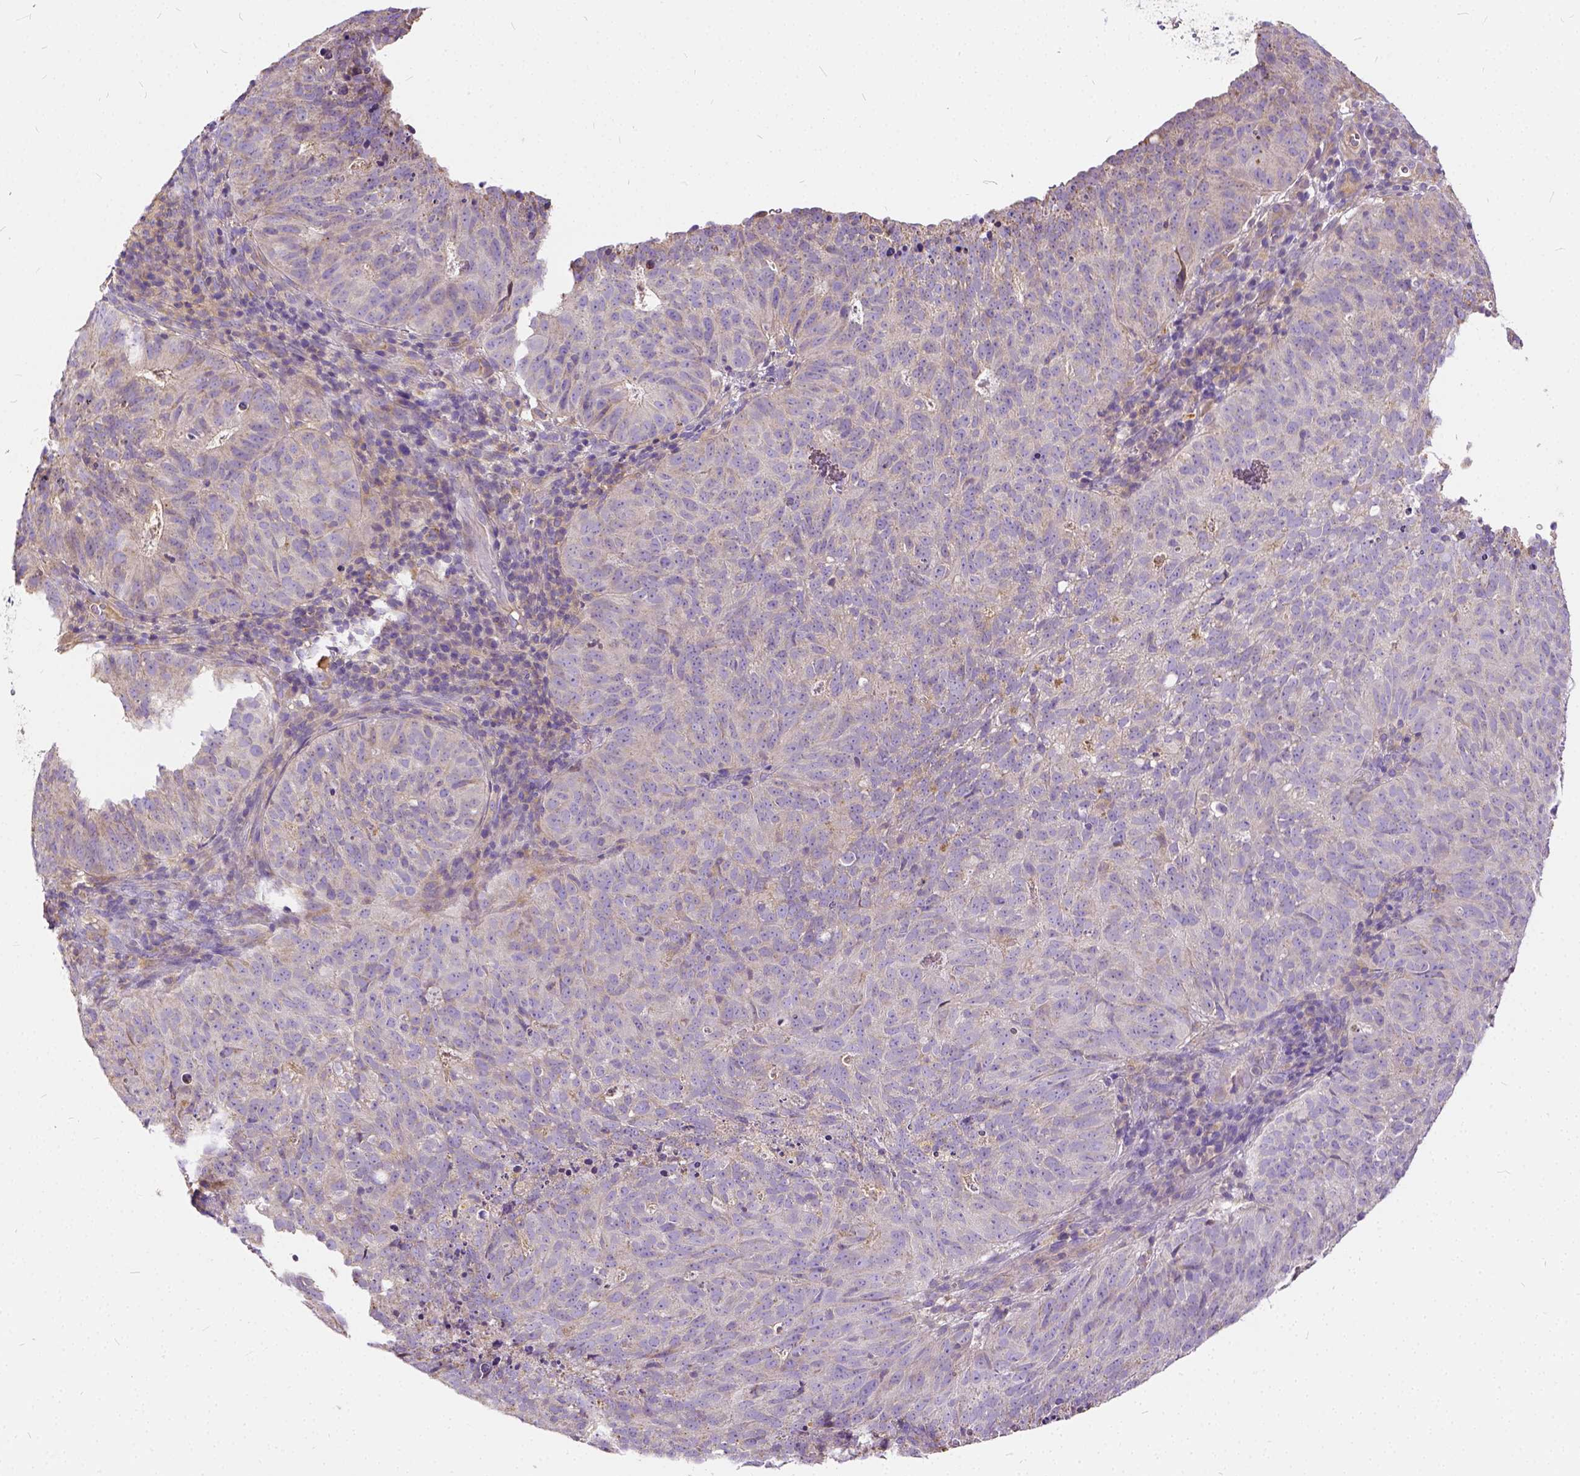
{"staining": {"intensity": "negative", "quantity": "none", "location": "none"}, "tissue": "cervical cancer", "cell_type": "Tumor cells", "image_type": "cancer", "snomed": [{"axis": "morphology", "description": "Adenocarcinoma, NOS"}, {"axis": "topography", "description": "Cervix"}], "caption": "Immunohistochemistry (IHC) photomicrograph of human cervical cancer (adenocarcinoma) stained for a protein (brown), which displays no positivity in tumor cells.", "gene": "CADM4", "patient": {"sex": "female", "age": 38}}